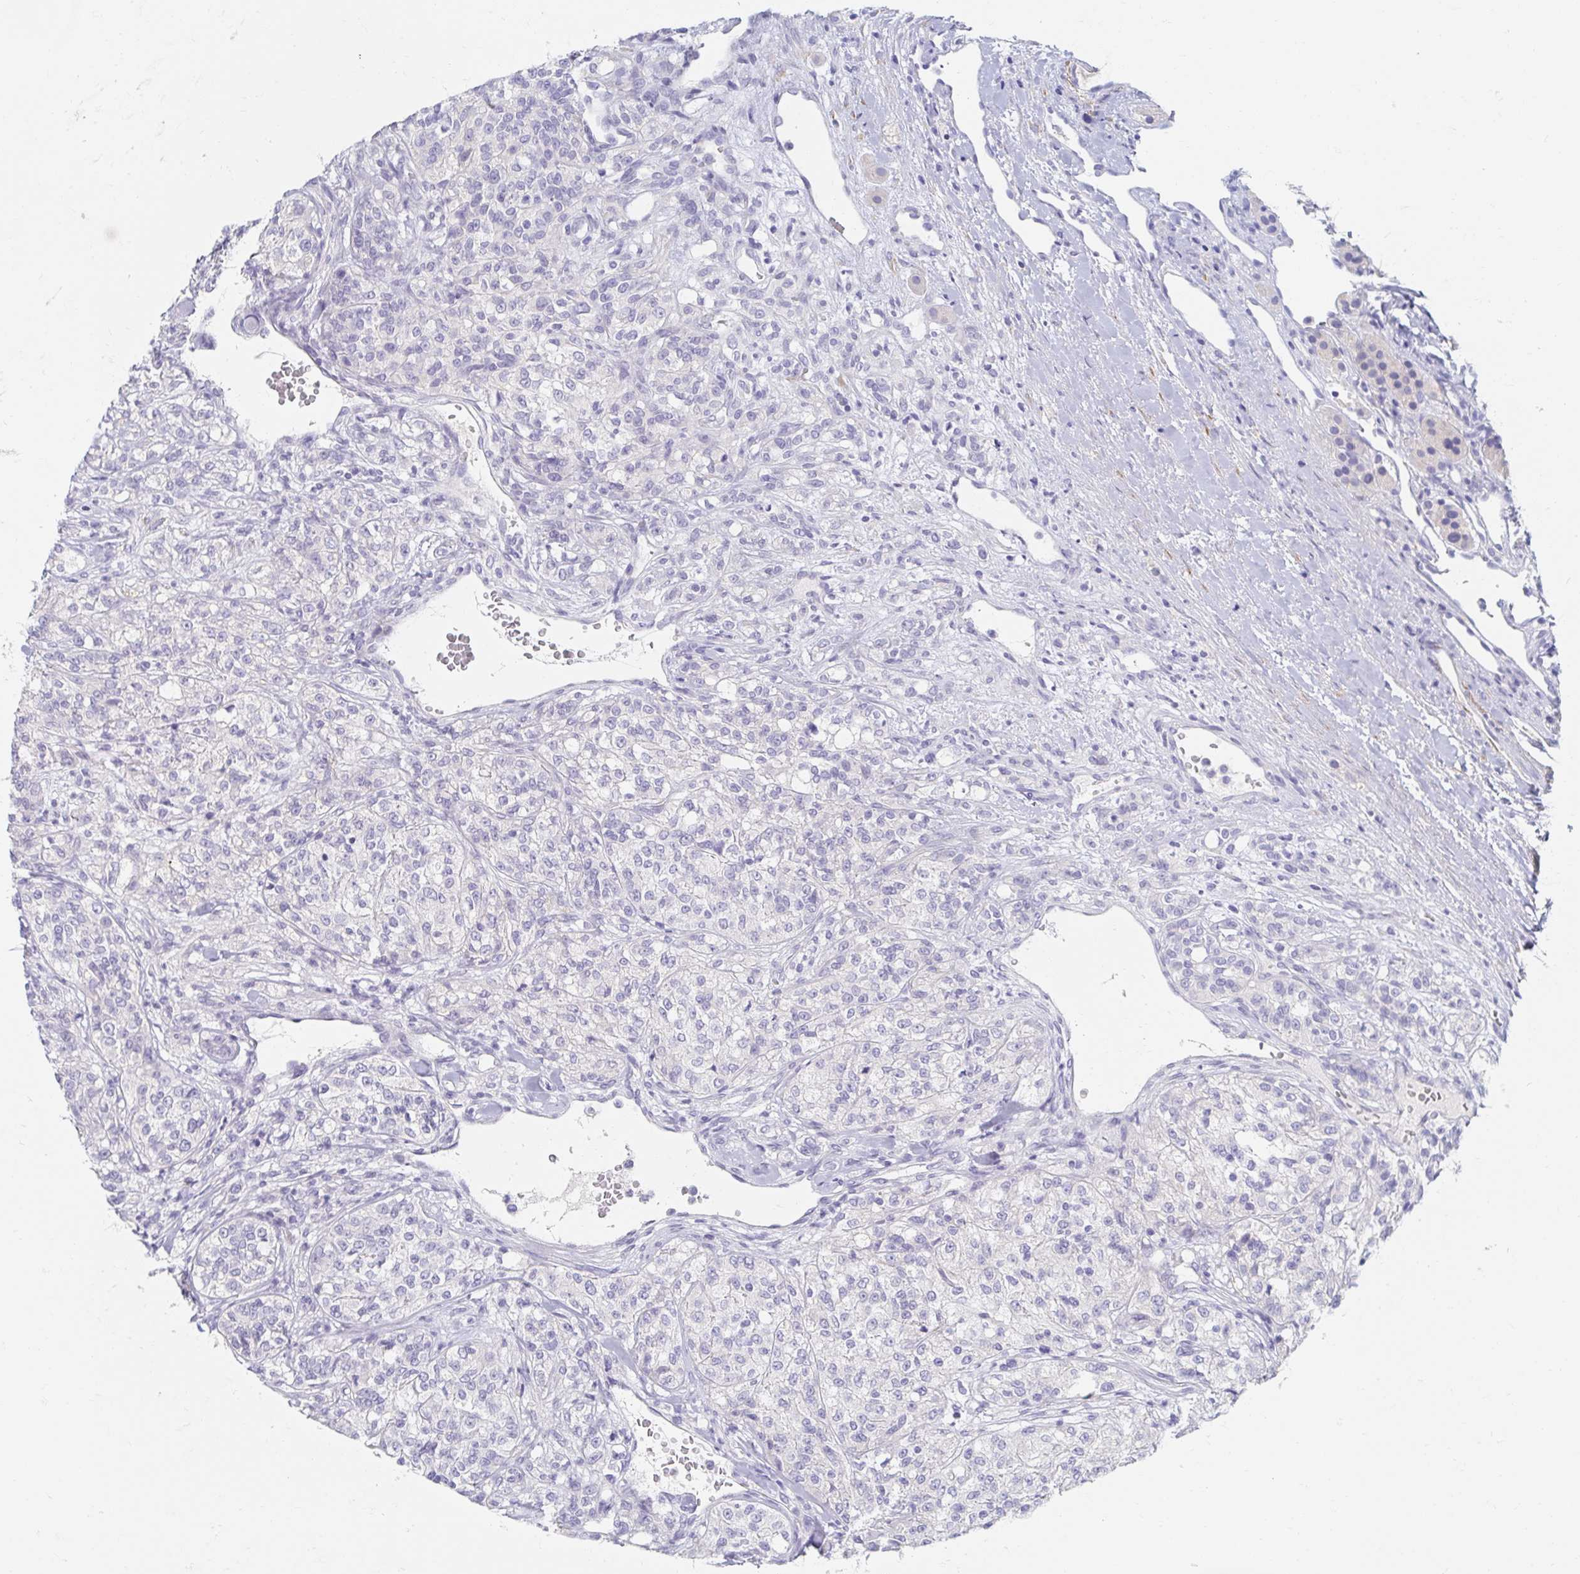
{"staining": {"intensity": "negative", "quantity": "none", "location": "none"}, "tissue": "renal cancer", "cell_type": "Tumor cells", "image_type": "cancer", "snomed": [{"axis": "morphology", "description": "Adenocarcinoma, NOS"}, {"axis": "topography", "description": "Kidney"}], "caption": "Tumor cells are negative for brown protein staining in renal cancer.", "gene": "MYLK2", "patient": {"sex": "female", "age": 63}}